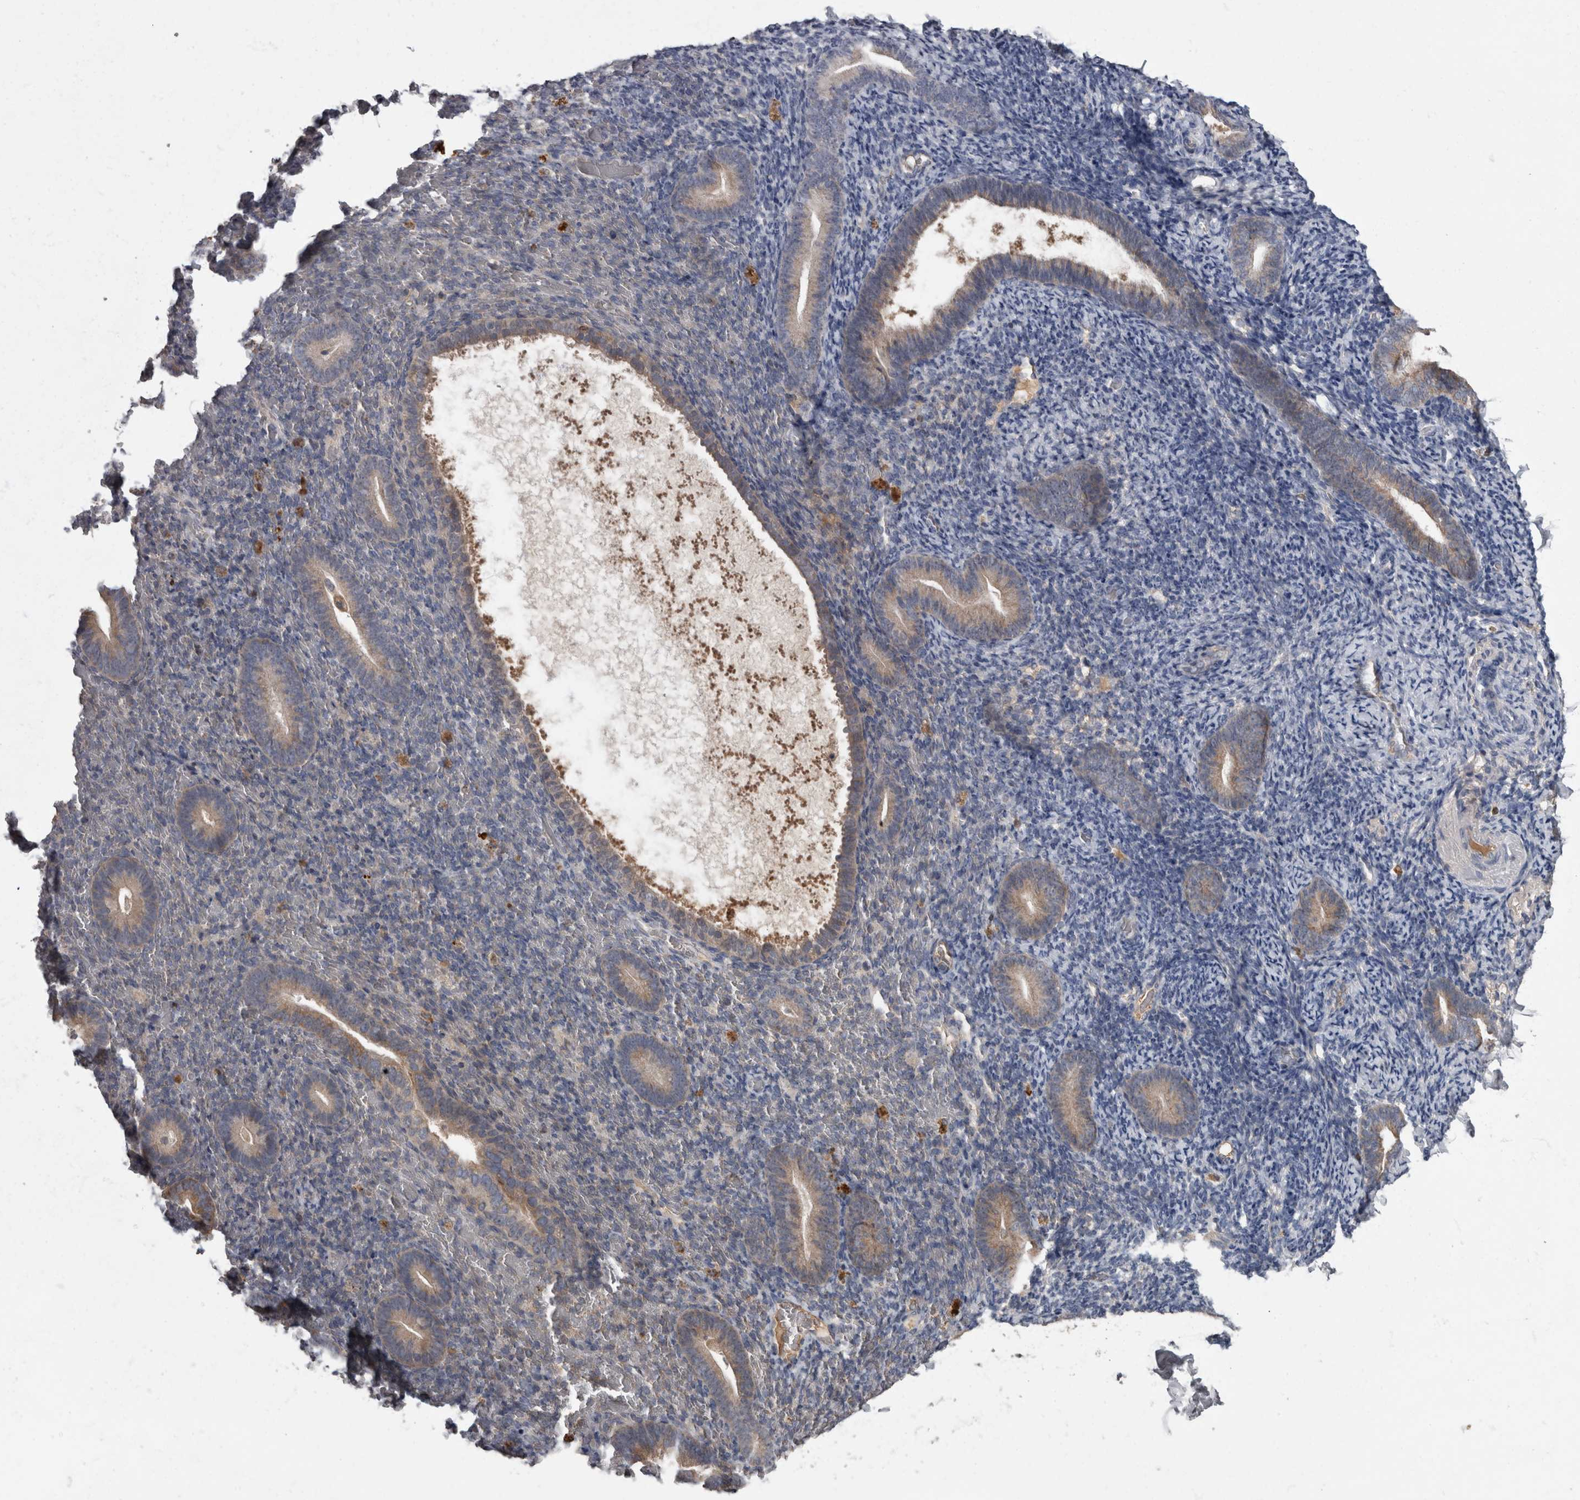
{"staining": {"intensity": "negative", "quantity": "none", "location": "none"}, "tissue": "endometrium", "cell_type": "Cells in endometrial stroma", "image_type": "normal", "snomed": [{"axis": "morphology", "description": "Normal tissue, NOS"}, {"axis": "topography", "description": "Endometrium"}], "caption": "A photomicrograph of human endometrium is negative for staining in cells in endometrial stroma. (DAB (3,3'-diaminobenzidine) immunohistochemistry visualized using brightfield microscopy, high magnification).", "gene": "PPP1R3C", "patient": {"sex": "female", "age": 51}}